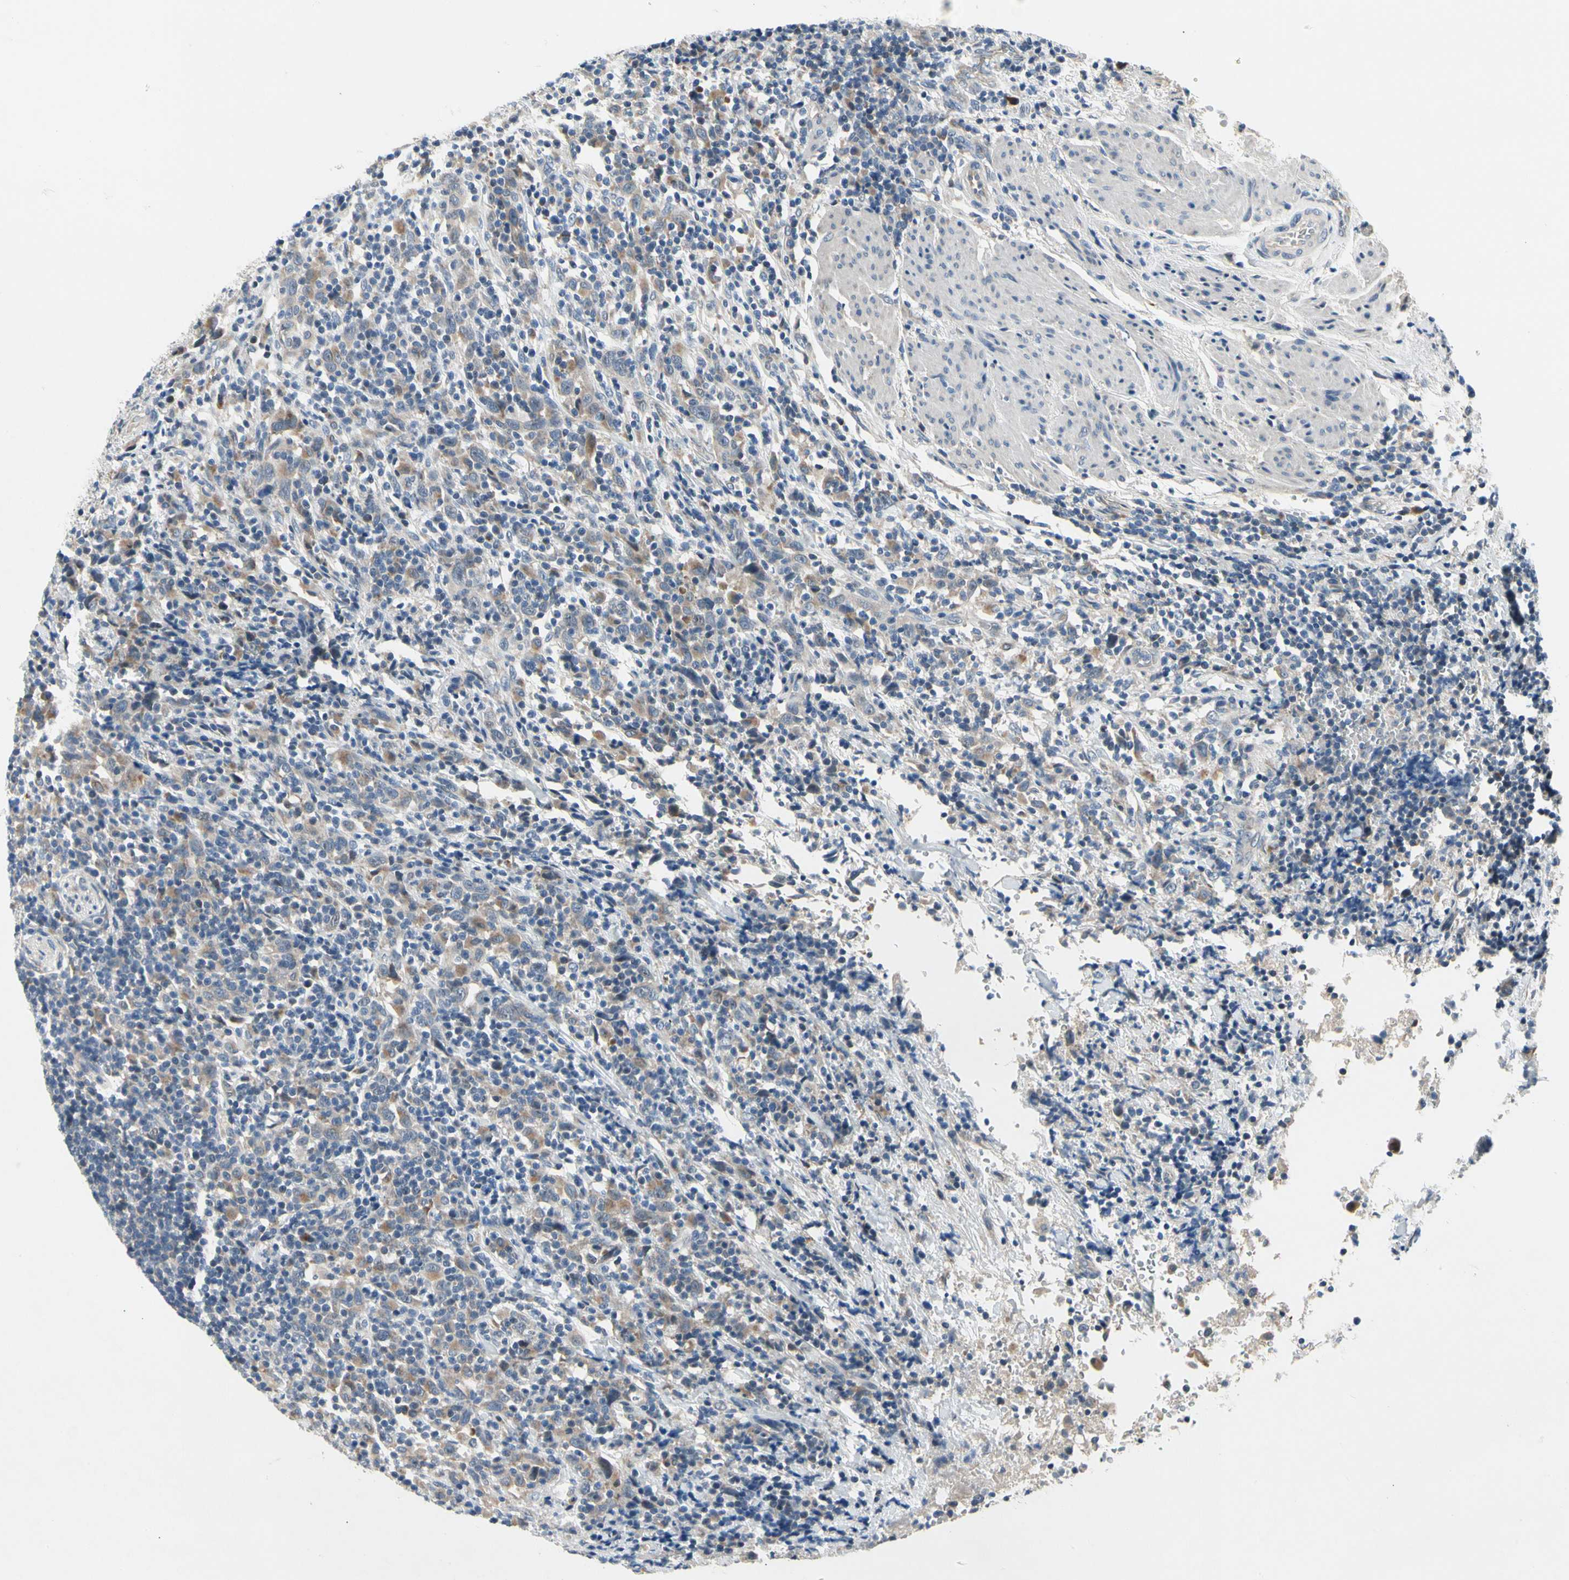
{"staining": {"intensity": "moderate", "quantity": "25%-75%", "location": "cytoplasmic/membranous"}, "tissue": "urothelial cancer", "cell_type": "Tumor cells", "image_type": "cancer", "snomed": [{"axis": "morphology", "description": "Urothelial carcinoma, High grade"}, {"axis": "topography", "description": "Urinary bladder"}], "caption": "Tumor cells reveal medium levels of moderate cytoplasmic/membranous positivity in approximately 25%-75% of cells in human urothelial cancer. Using DAB (3,3'-diaminobenzidine) (brown) and hematoxylin (blue) stains, captured at high magnification using brightfield microscopy.", "gene": "NFASC", "patient": {"sex": "male", "age": 61}}